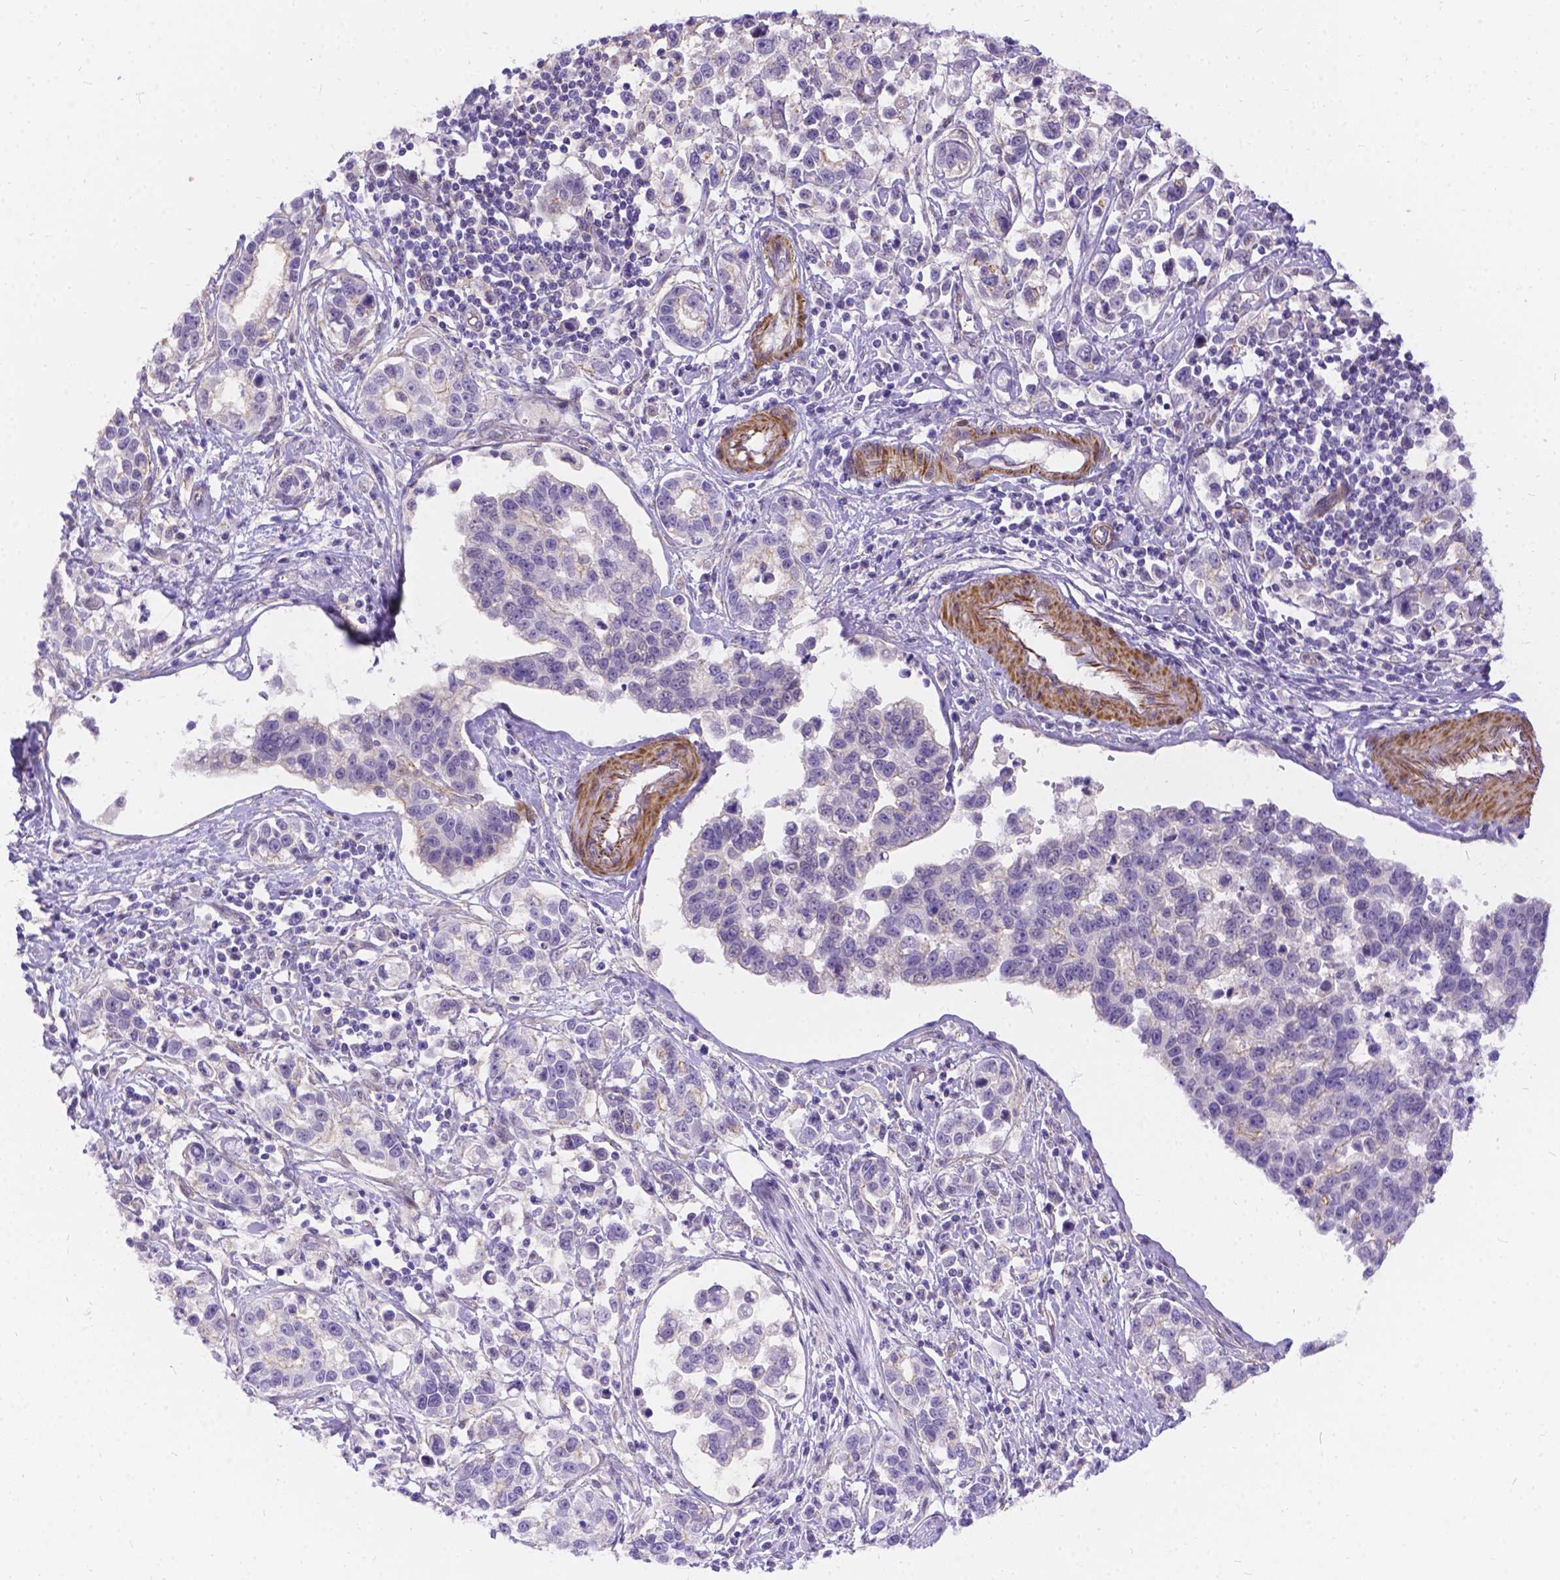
{"staining": {"intensity": "negative", "quantity": "none", "location": "none"}, "tissue": "stomach cancer", "cell_type": "Tumor cells", "image_type": "cancer", "snomed": [{"axis": "morphology", "description": "Adenocarcinoma, NOS"}, {"axis": "topography", "description": "Stomach"}], "caption": "This is an IHC image of human stomach cancer. There is no positivity in tumor cells.", "gene": "PALS1", "patient": {"sex": "male", "age": 93}}